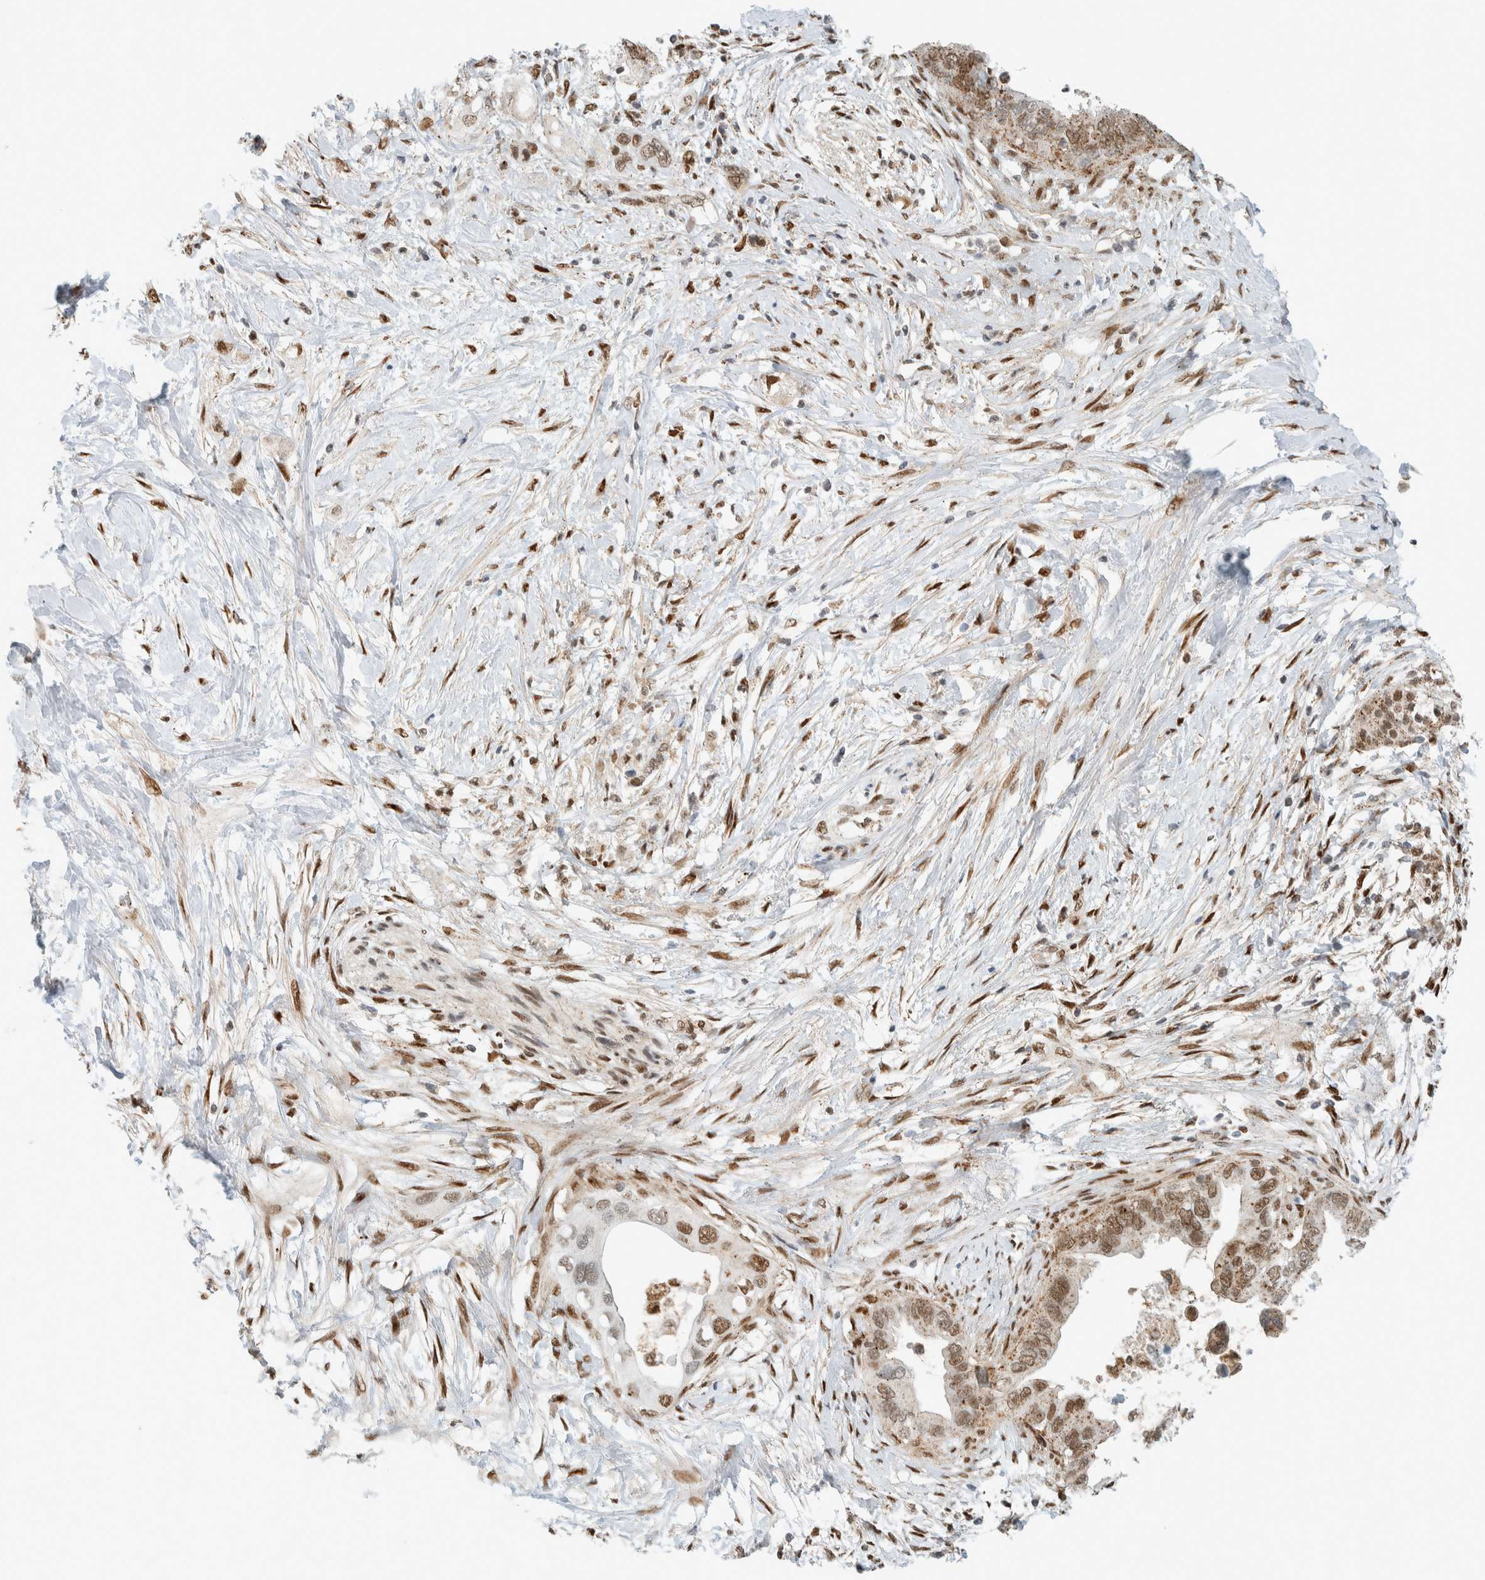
{"staining": {"intensity": "moderate", "quantity": "25%-75%", "location": "cytoplasmic/membranous,nuclear"}, "tissue": "pancreatic cancer", "cell_type": "Tumor cells", "image_type": "cancer", "snomed": [{"axis": "morphology", "description": "Adenocarcinoma, NOS"}, {"axis": "topography", "description": "Pancreas"}], "caption": "The image reveals a brown stain indicating the presence of a protein in the cytoplasmic/membranous and nuclear of tumor cells in adenocarcinoma (pancreatic). The staining was performed using DAB to visualize the protein expression in brown, while the nuclei were stained in blue with hematoxylin (Magnification: 20x).", "gene": "TFE3", "patient": {"sex": "female", "age": 56}}